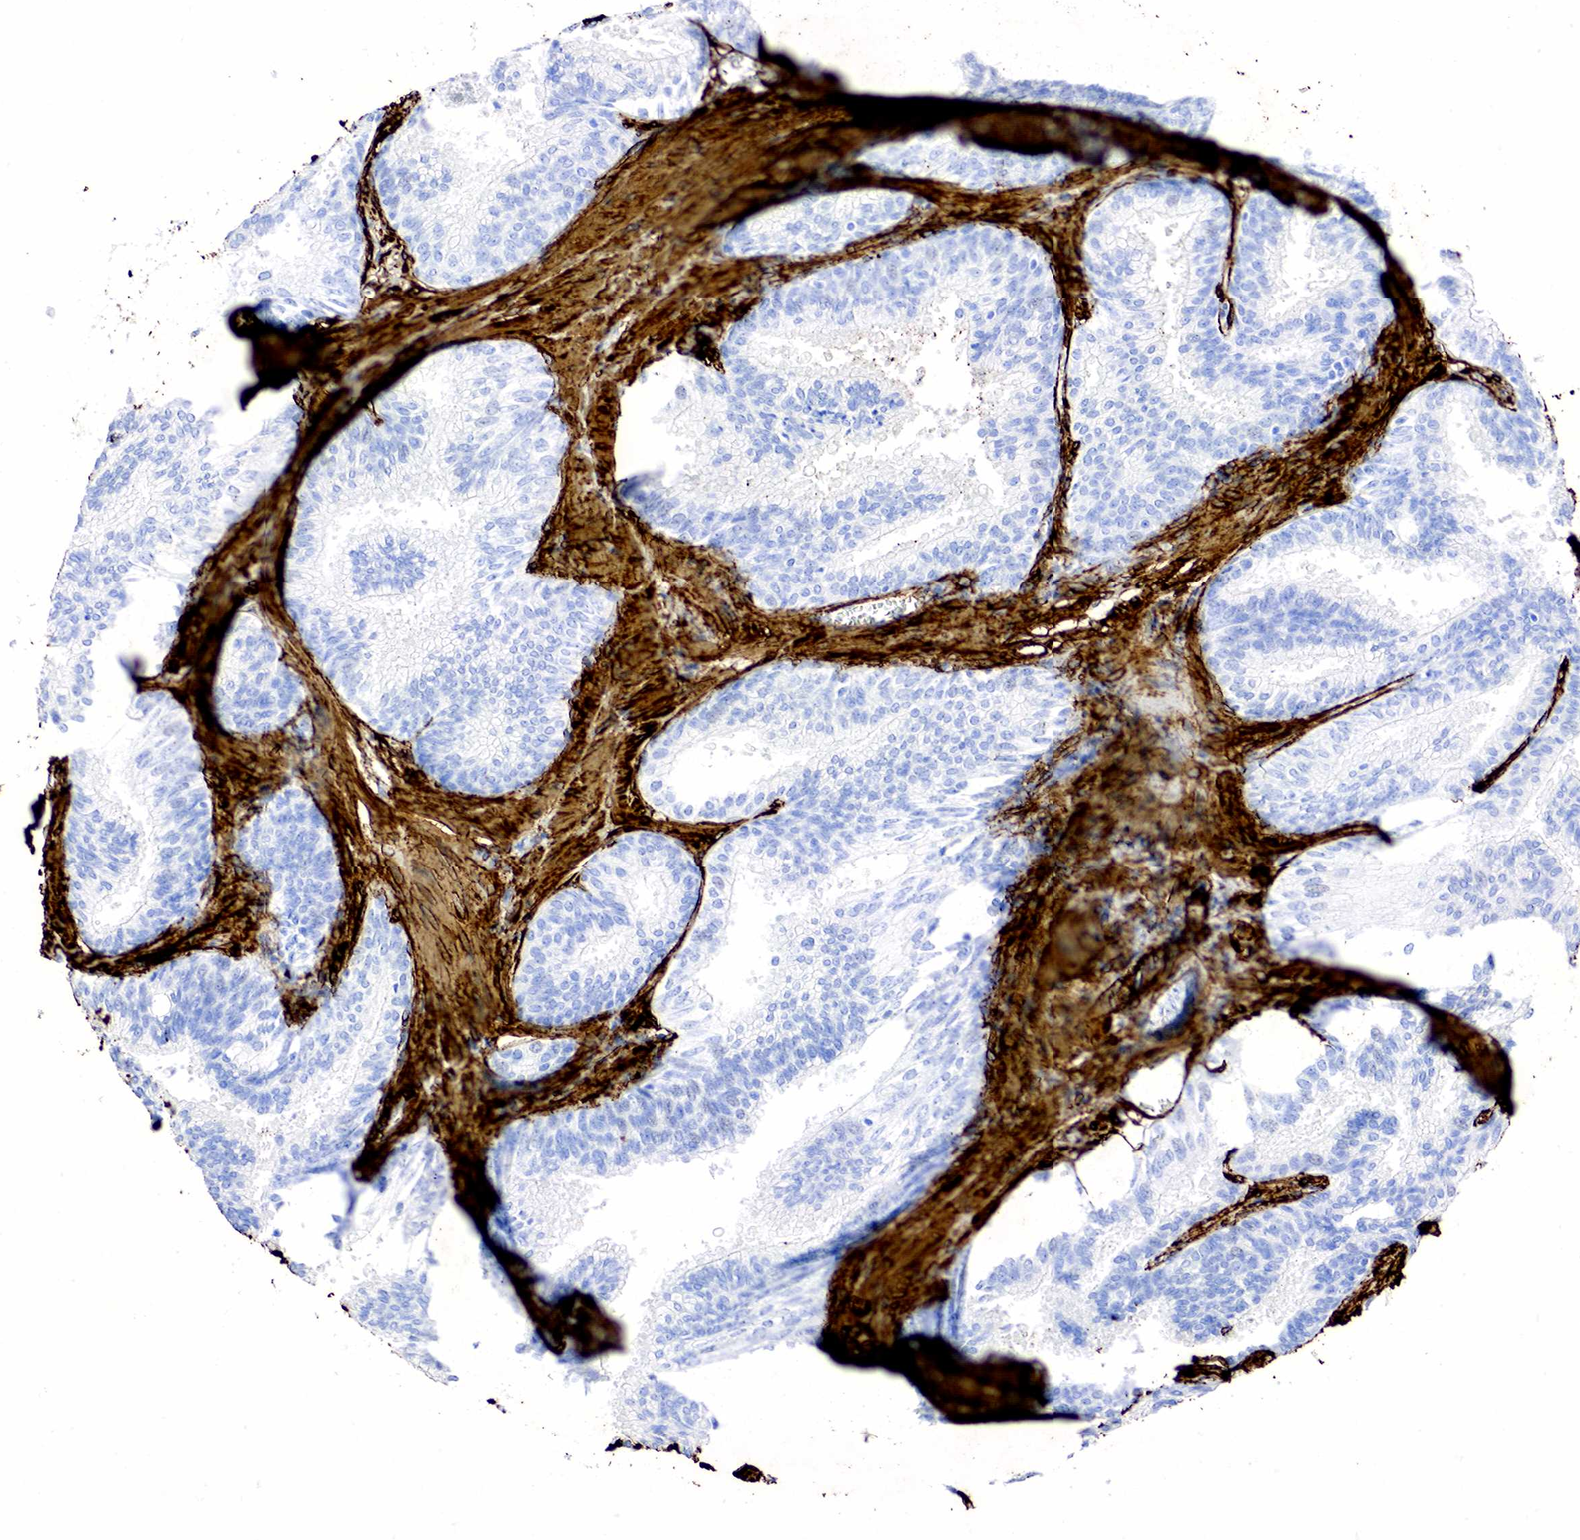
{"staining": {"intensity": "negative", "quantity": "none", "location": "none"}, "tissue": "prostate", "cell_type": "Glandular cells", "image_type": "normal", "snomed": [{"axis": "morphology", "description": "Normal tissue, NOS"}, {"axis": "topography", "description": "Prostate"}], "caption": "A high-resolution image shows immunohistochemistry (IHC) staining of benign prostate, which reveals no significant expression in glandular cells.", "gene": "ACTA2", "patient": {"sex": "male", "age": 68}}